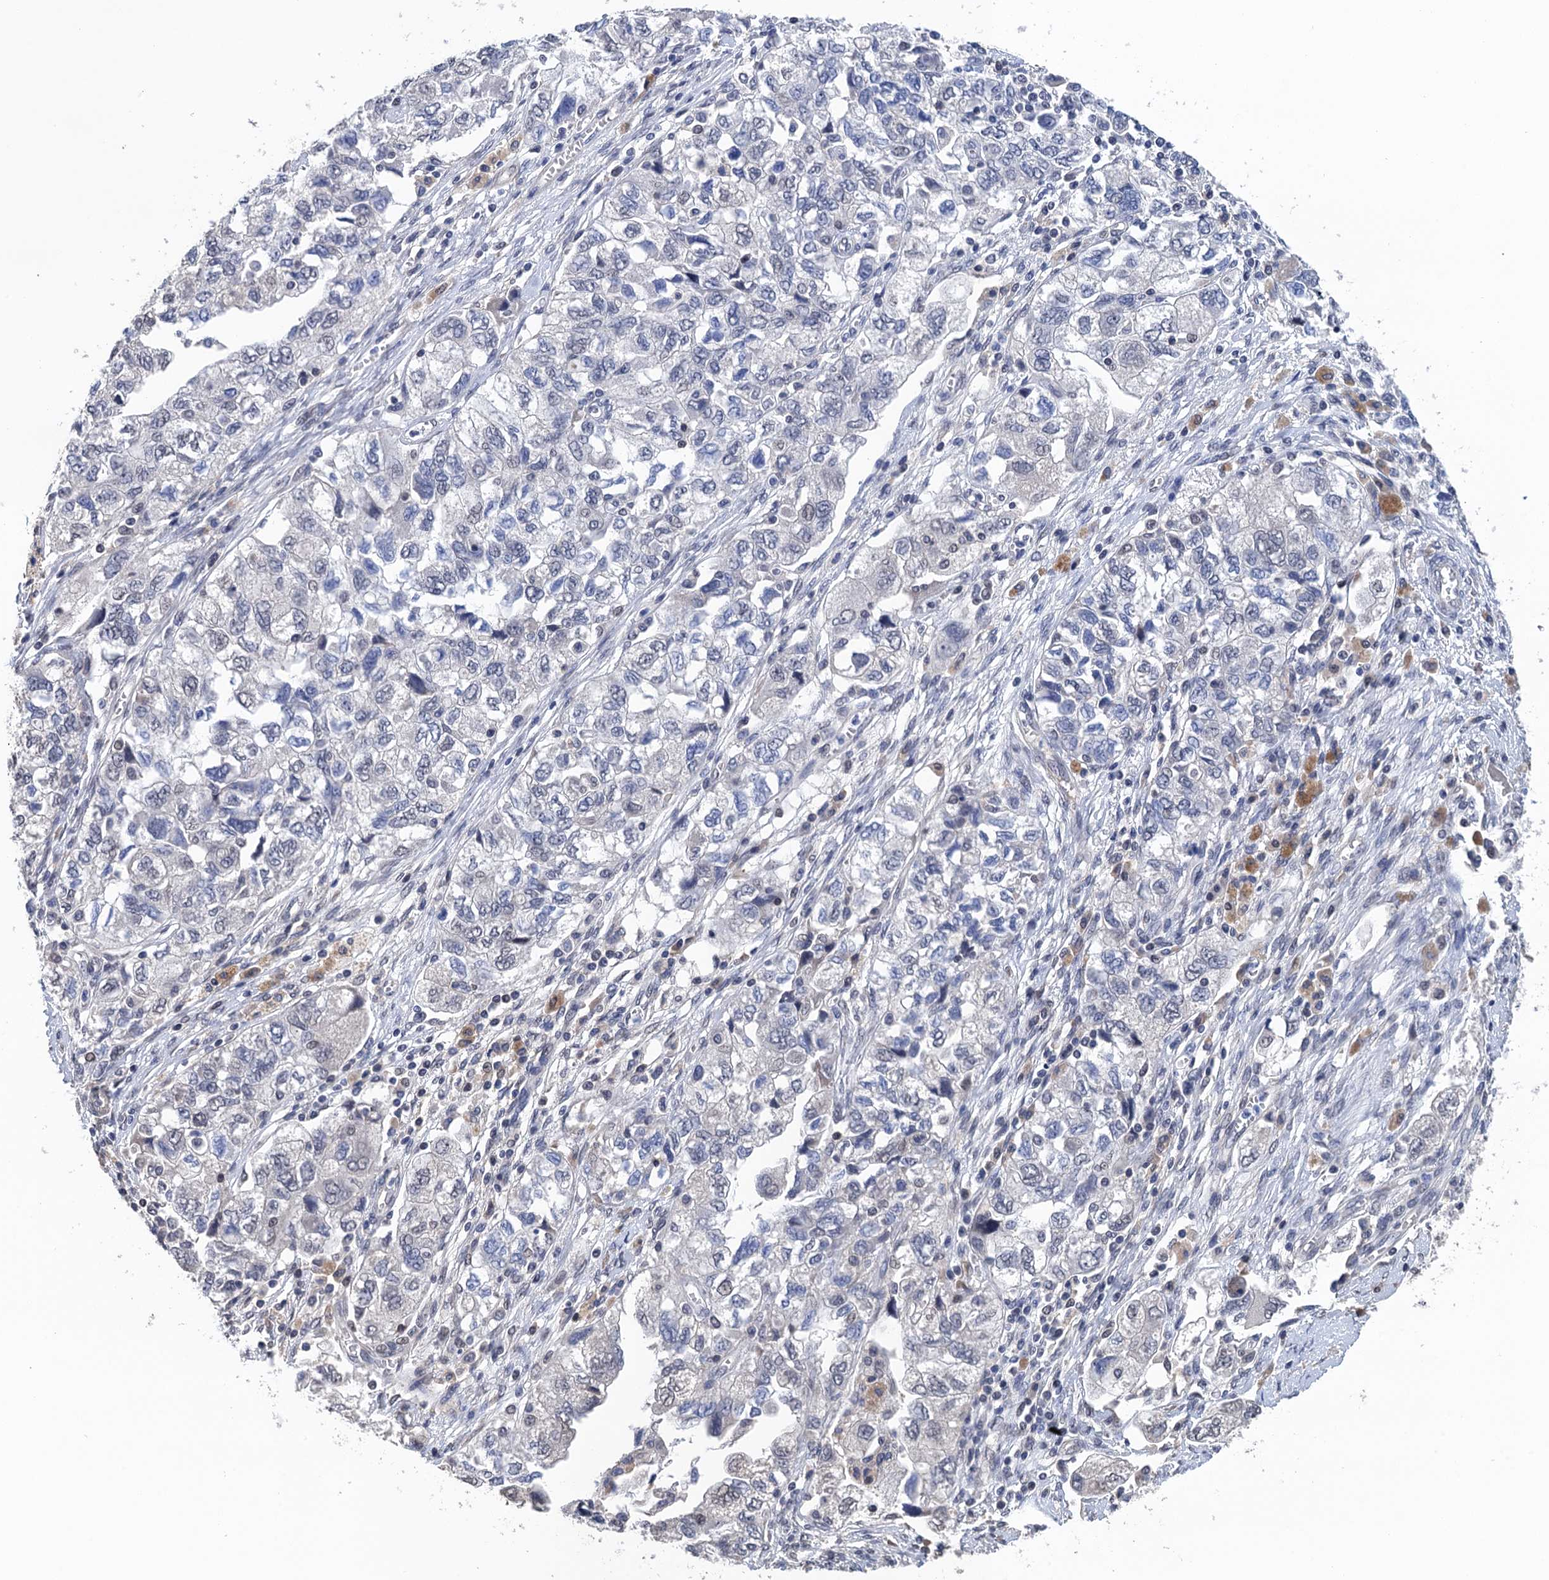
{"staining": {"intensity": "negative", "quantity": "none", "location": "none"}, "tissue": "ovarian cancer", "cell_type": "Tumor cells", "image_type": "cancer", "snomed": [{"axis": "morphology", "description": "Carcinoma, NOS"}, {"axis": "morphology", "description": "Cystadenocarcinoma, serous, NOS"}, {"axis": "topography", "description": "Ovary"}], "caption": "An IHC histopathology image of ovarian cancer (serous cystadenocarcinoma) is shown. There is no staining in tumor cells of ovarian cancer (serous cystadenocarcinoma).", "gene": "ART5", "patient": {"sex": "female", "age": 69}}